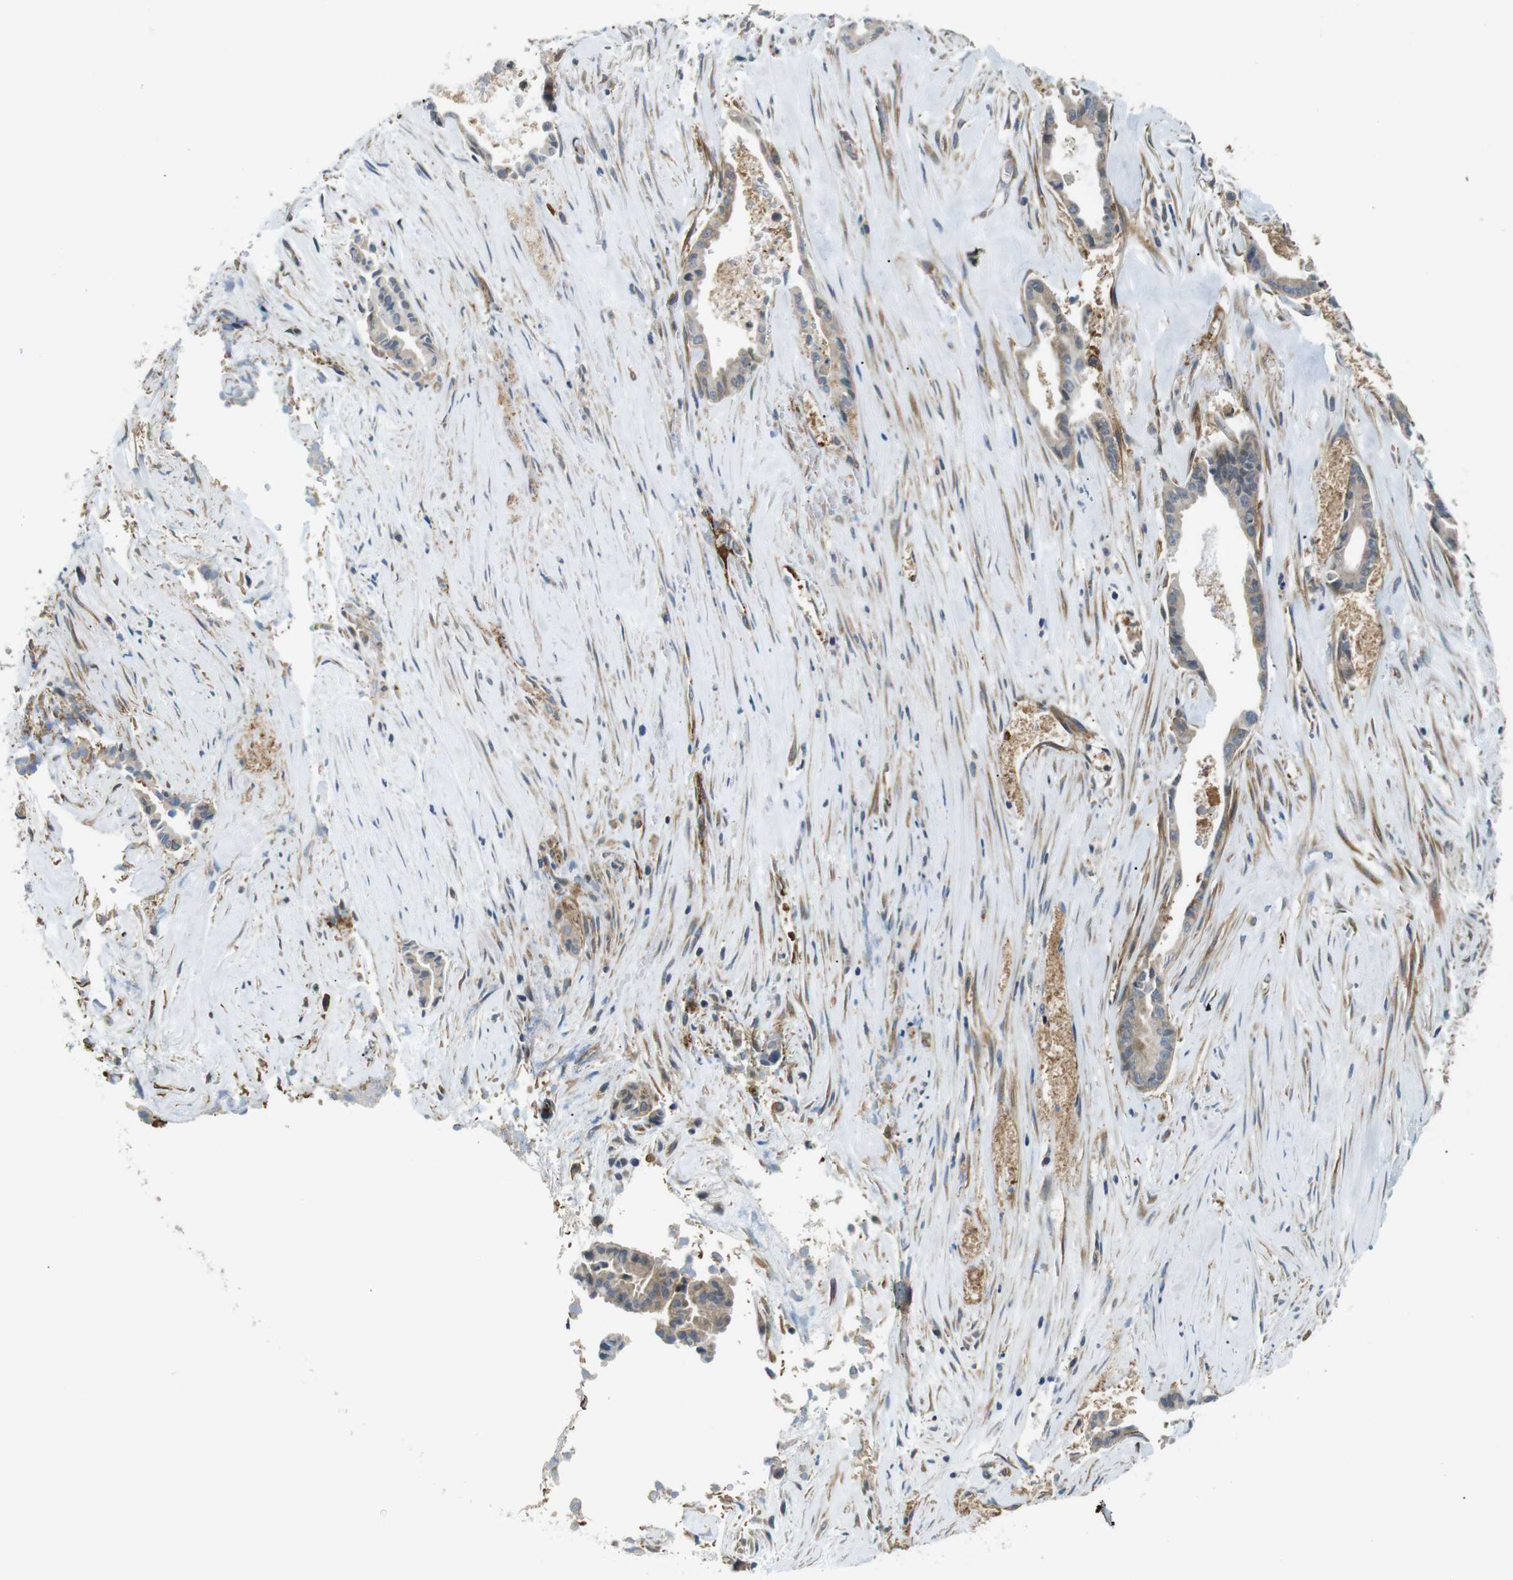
{"staining": {"intensity": "moderate", "quantity": "25%-75%", "location": "cytoplasmic/membranous"}, "tissue": "liver cancer", "cell_type": "Tumor cells", "image_type": "cancer", "snomed": [{"axis": "morphology", "description": "Cholangiocarcinoma"}, {"axis": "topography", "description": "Liver"}], "caption": "Immunohistochemical staining of human liver cancer exhibits medium levels of moderate cytoplasmic/membranous expression in approximately 25%-75% of tumor cells.", "gene": "TSC1", "patient": {"sex": "female", "age": 55}}